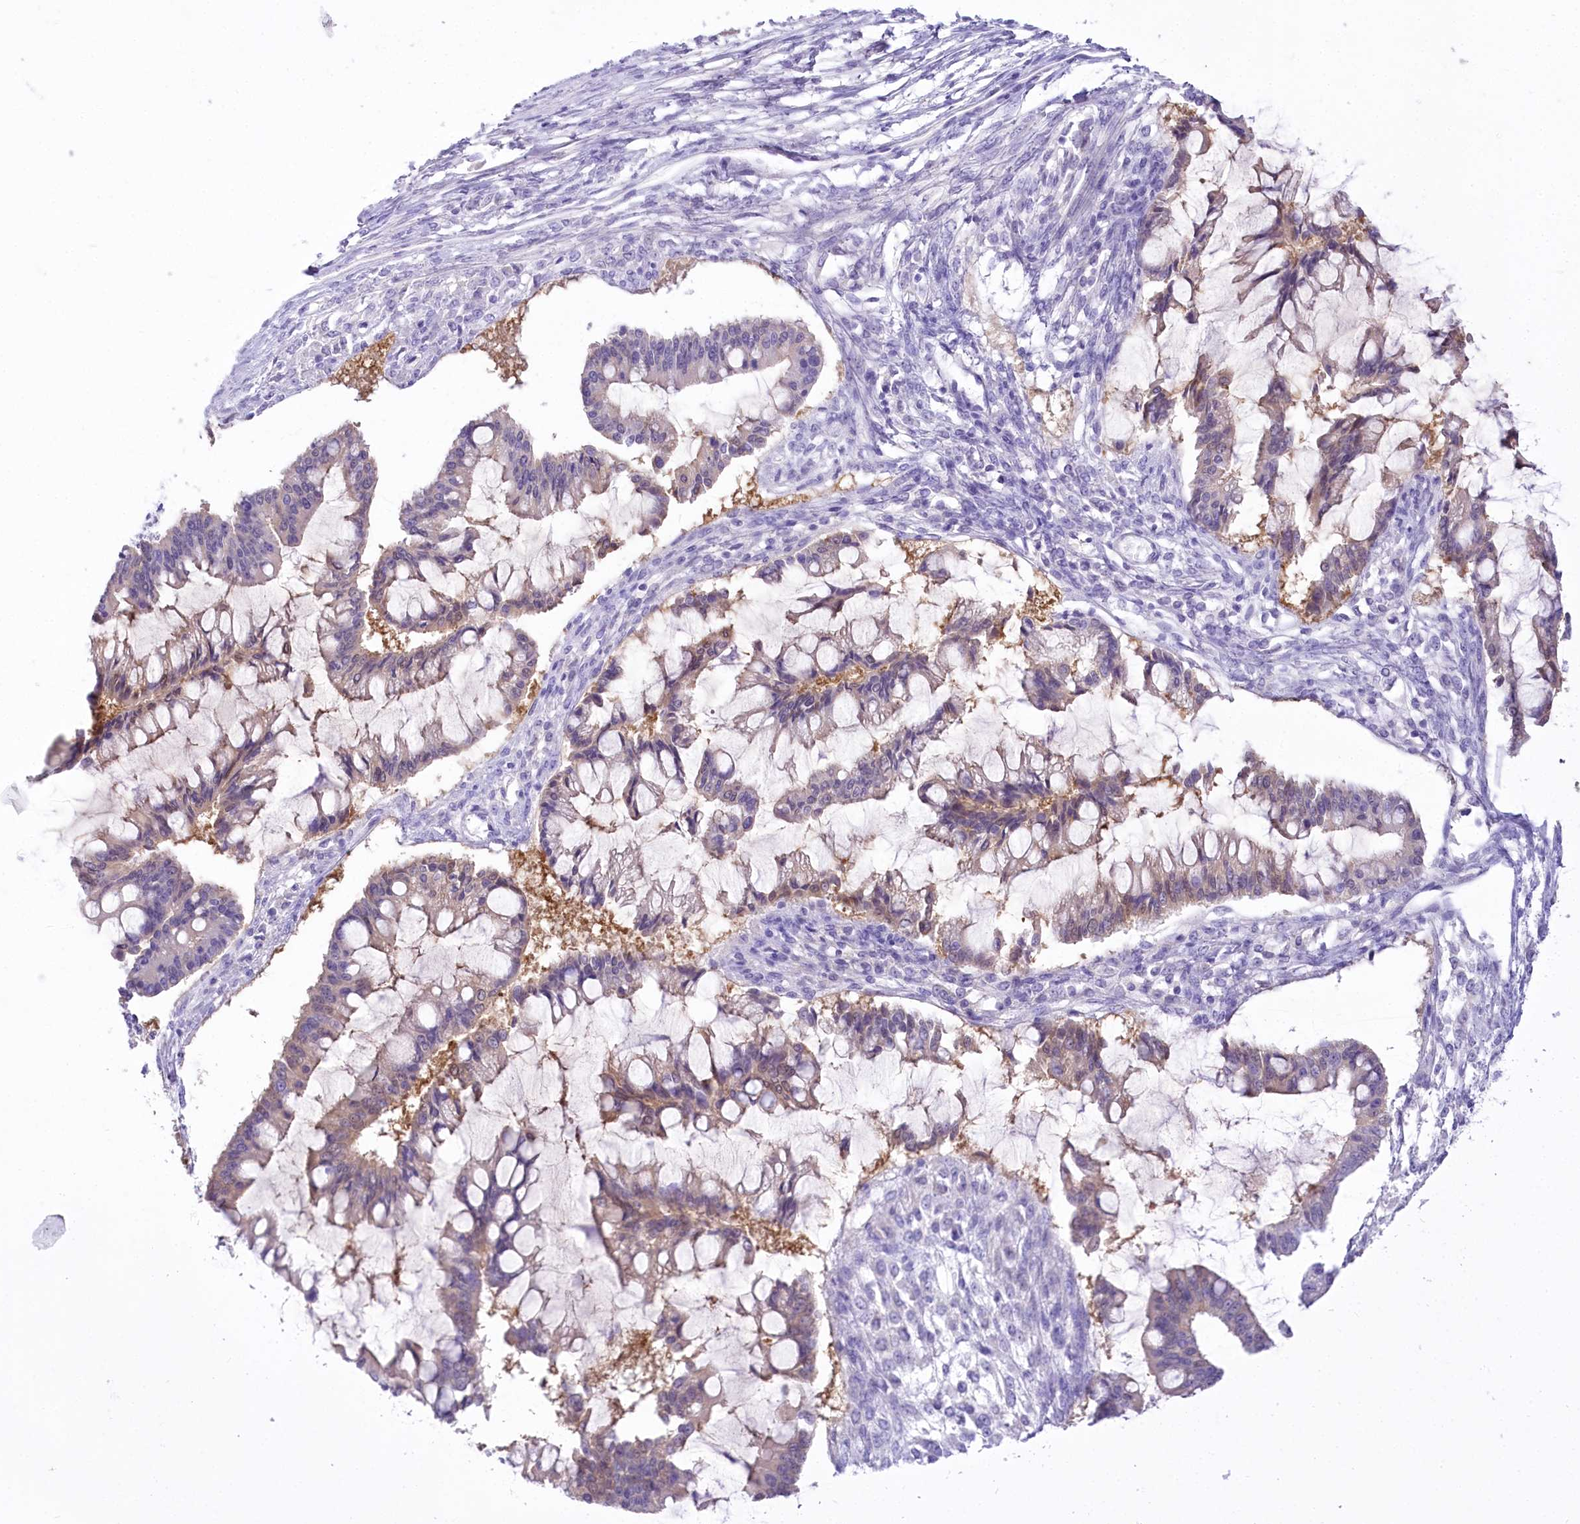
{"staining": {"intensity": "weak", "quantity": "<25%", "location": "cytoplasmic/membranous"}, "tissue": "ovarian cancer", "cell_type": "Tumor cells", "image_type": "cancer", "snomed": [{"axis": "morphology", "description": "Cystadenocarcinoma, mucinous, NOS"}, {"axis": "topography", "description": "Ovary"}], "caption": "There is no significant positivity in tumor cells of ovarian mucinous cystadenocarcinoma.", "gene": "PBLD", "patient": {"sex": "female", "age": 73}}